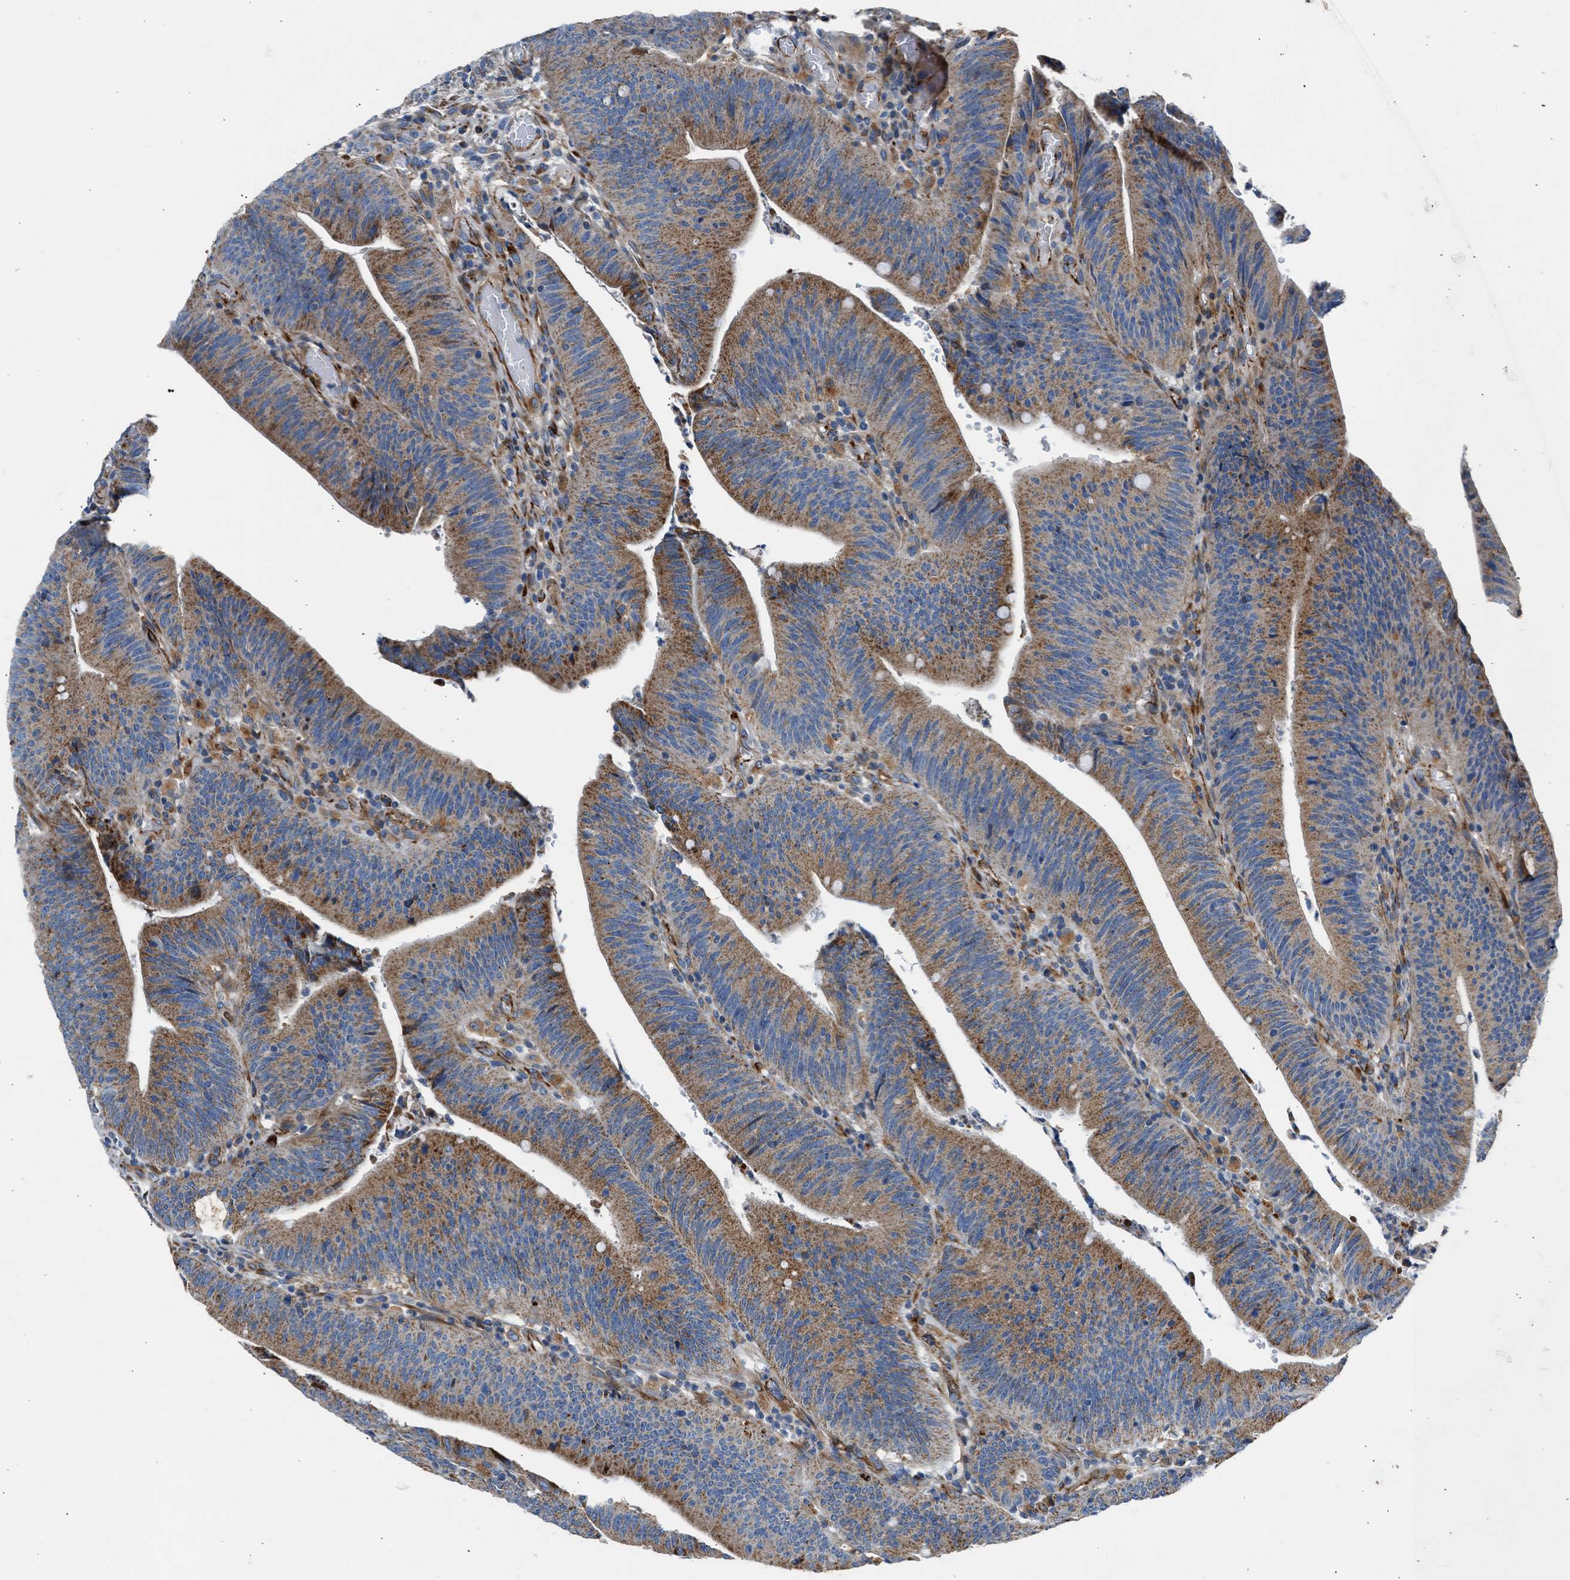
{"staining": {"intensity": "moderate", "quantity": ">75%", "location": "cytoplasmic/membranous"}, "tissue": "colorectal cancer", "cell_type": "Tumor cells", "image_type": "cancer", "snomed": [{"axis": "morphology", "description": "Normal tissue, NOS"}, {"axis": "morphology", "description": "Adenocarcinoma, NOS"}, {"axis": "topography", "description": "Rectum"}], "caption": "Colorectal adenocarcinoma tissue reveals moderate cytoplasmic/membranous positivity in about >75% of tumor cells, visualized by immunohistochemistry. (DAB (3,3'-diaminobenzidine) IHC, brown staining for protein, blue staining for nuclei).", "gene": "ULK4", "patient": {"sex": "female", "age": 66}}